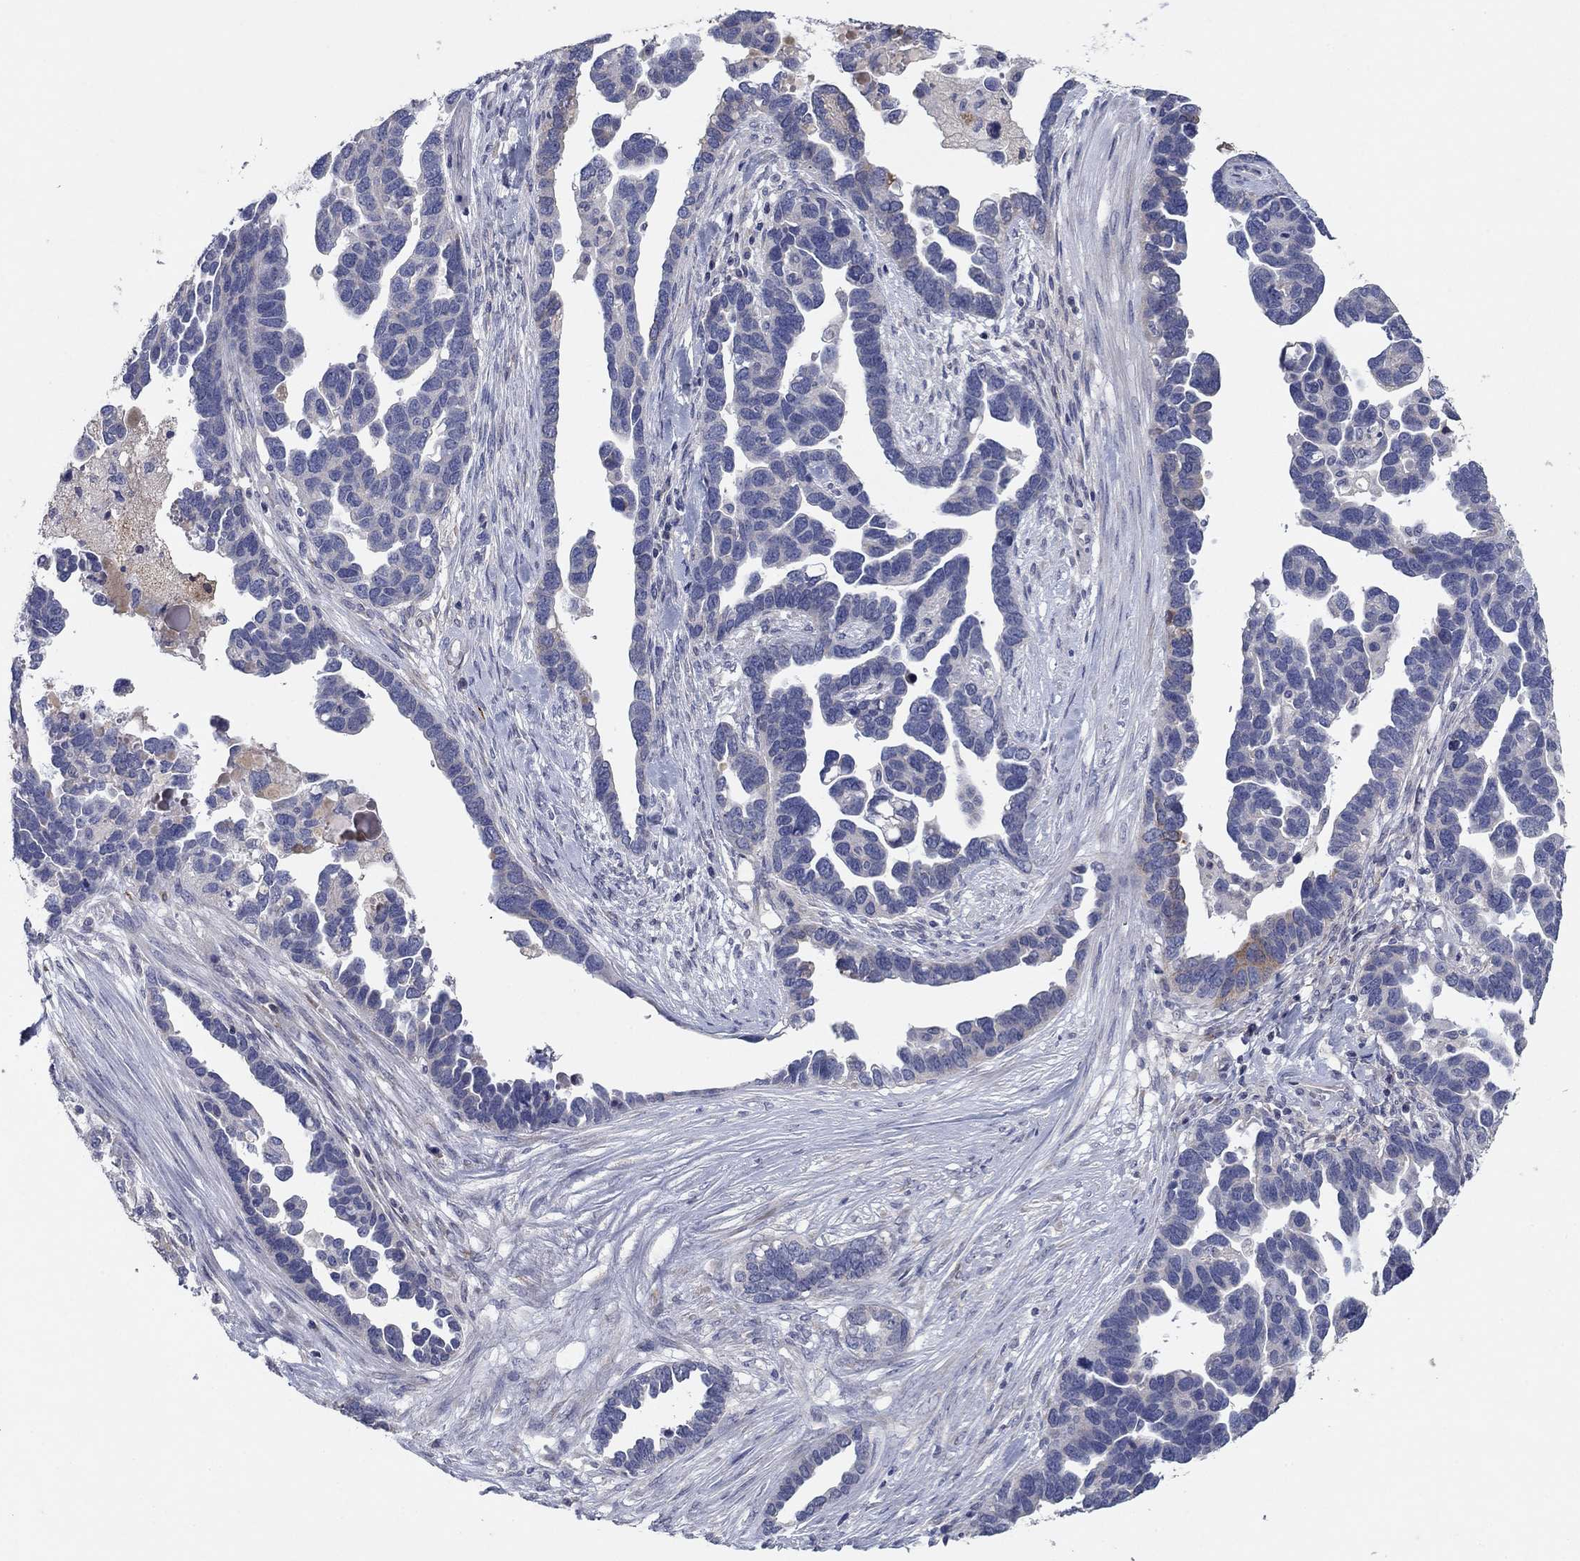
{"staining": {"intensity": "negative", "quantity": "none", "location": "none"}, "tissue": "ovarian cancer", "cell_type": "Tumor cells", "image_type": "cancer", "snomed": [{"axis": "morphology", "description": "Cystadenocarcinoma, serous, NOS"}, {"axis": "topography", "description": "Ovary"}], "caption": "Histopathology image shows no significant protein staining in tumor cells of ovarian cancer (serous cystadenocarcinoma).", "gene": "PTGDS", "patient": {"sex": "female", "age": 54}}